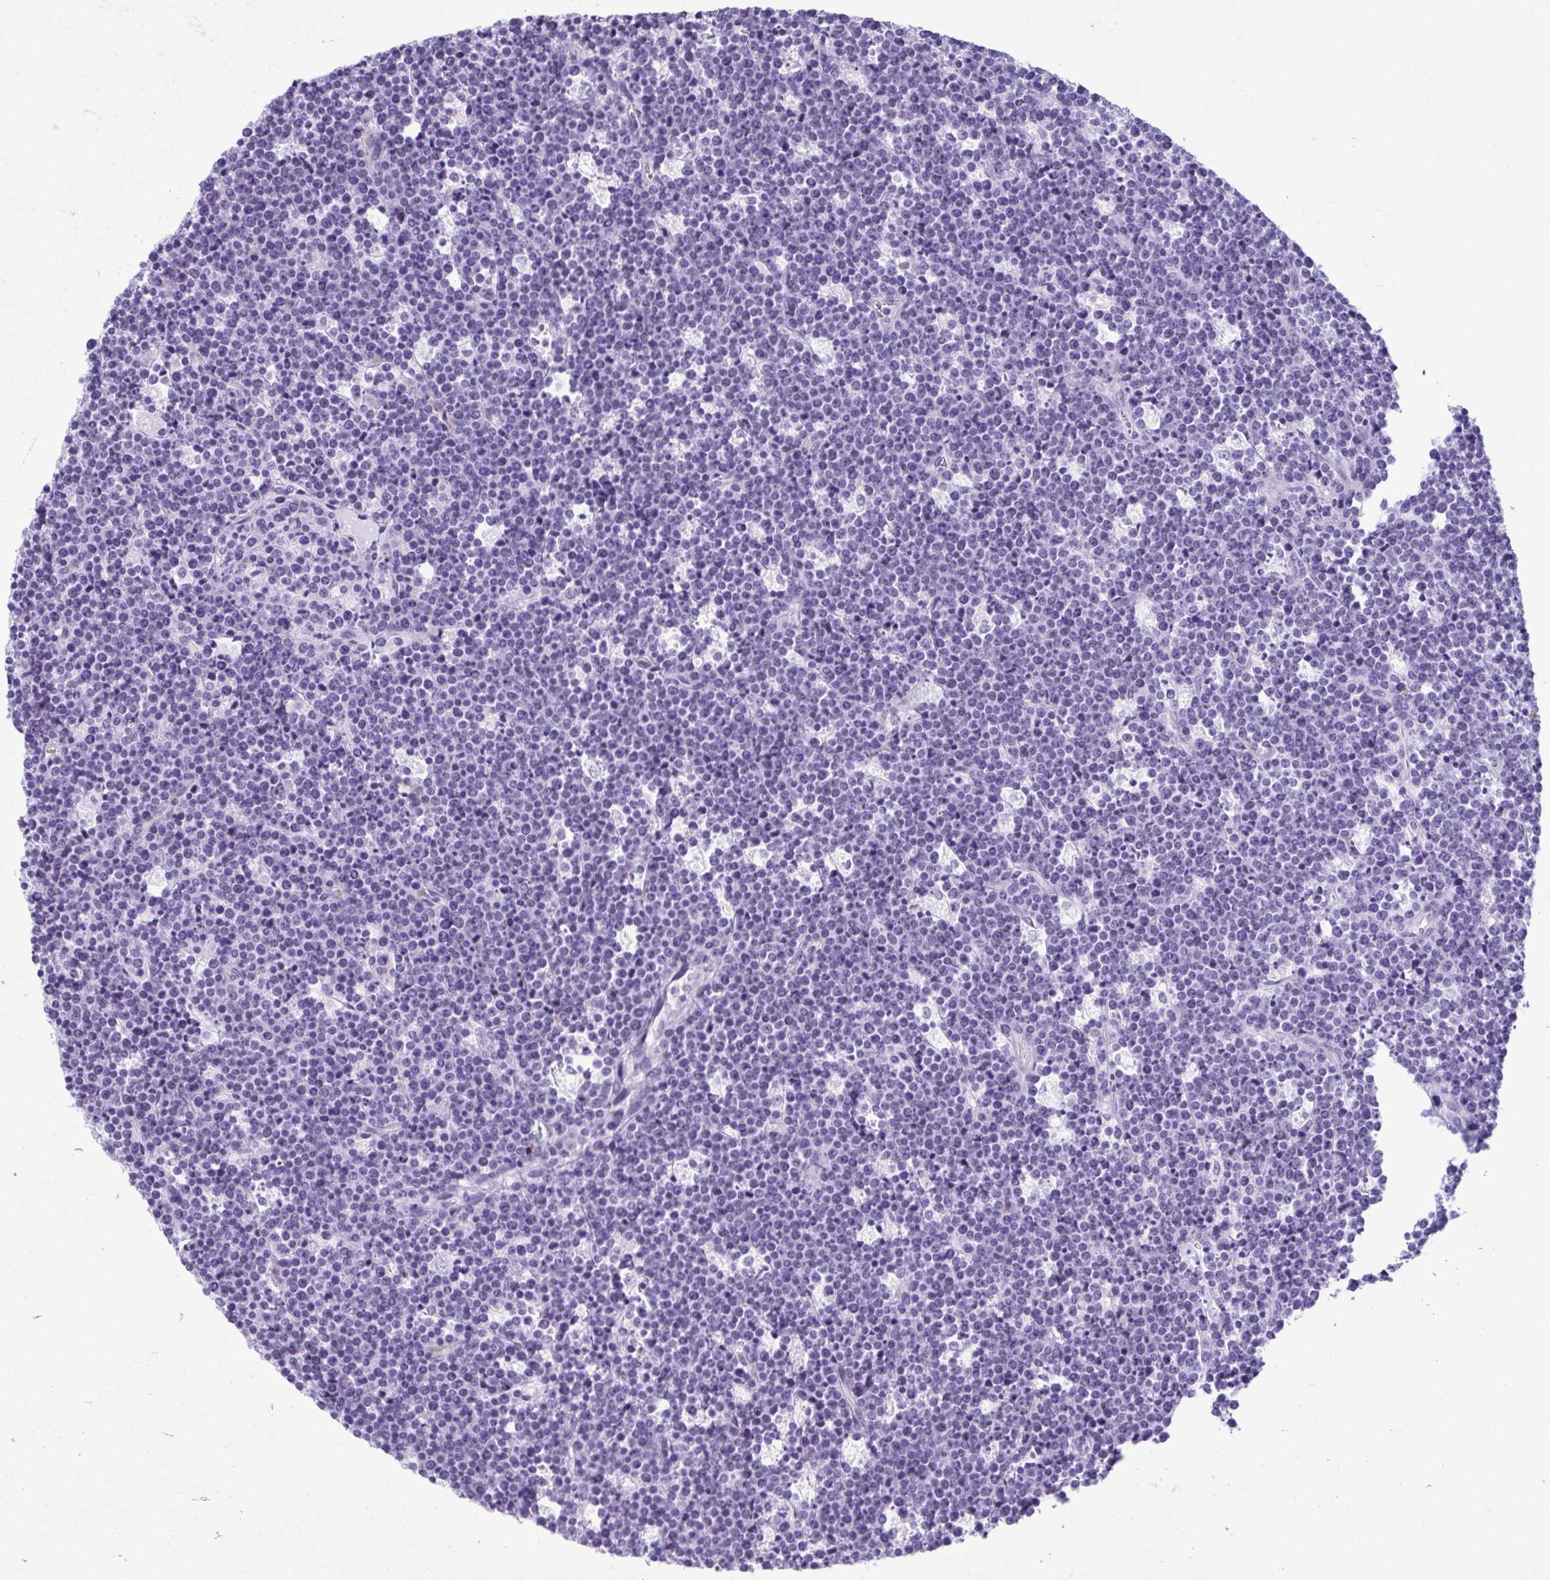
{"staining": {"intensity": "negative", "quantity": "none", "location": "none"}, "tissue": "lymphoma", "cell_type": "Tumor cells", "image_type": "cancer", "snomed": [{"axis": "morphology", "description": "Malignant lymphoma, non-Hodgkin's type, High grade"}, {"axis": "topography", "description": "Ovary"}], "caption": "Tumor cells show no significant protein expression in malignant lymphoma, non-Hodgkin's type (high-grade).", "gene": "TCEAL3", "patient": {"sex": "female", "age": 56}}